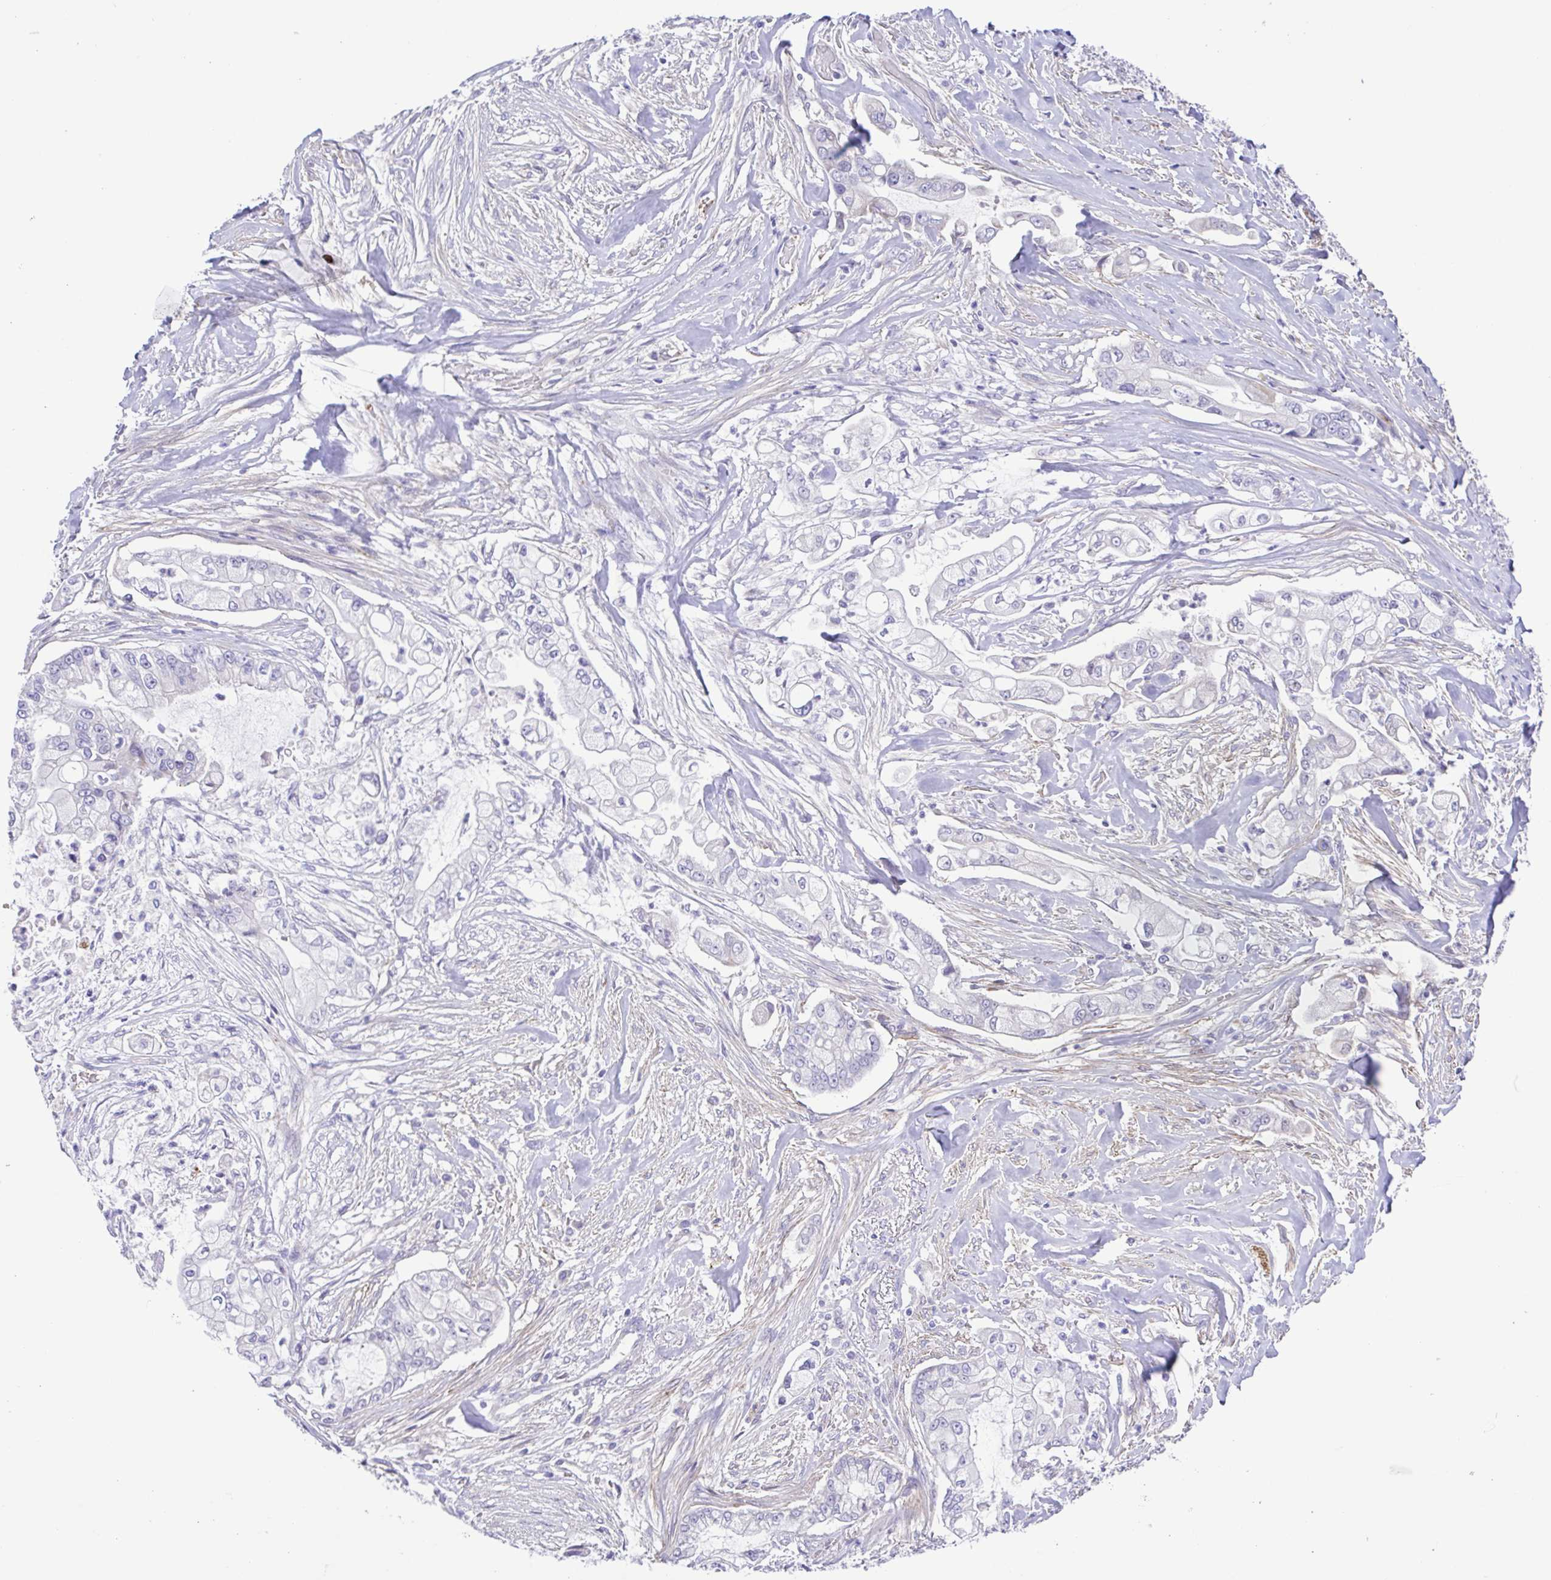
{"staining": {"intensity": "negative", "quantity": "none", "location": "none"}, "tissue": "pancreatic cancer", "cell_type": "Tumor cells", "image_type": "cancer", "snomed": [{"axis": "morphology", "description": "Adenocarcinoma, NOS"}, {"axis": "topography", "description": "Pancreas"}], "caption": "Adenocarcinoma (pancreatic) was stained to show a protein in brown. There is no significant expression in tumor cells.", "gene": "GABBR2", "patient": {"sex": "female", "age": 69}}